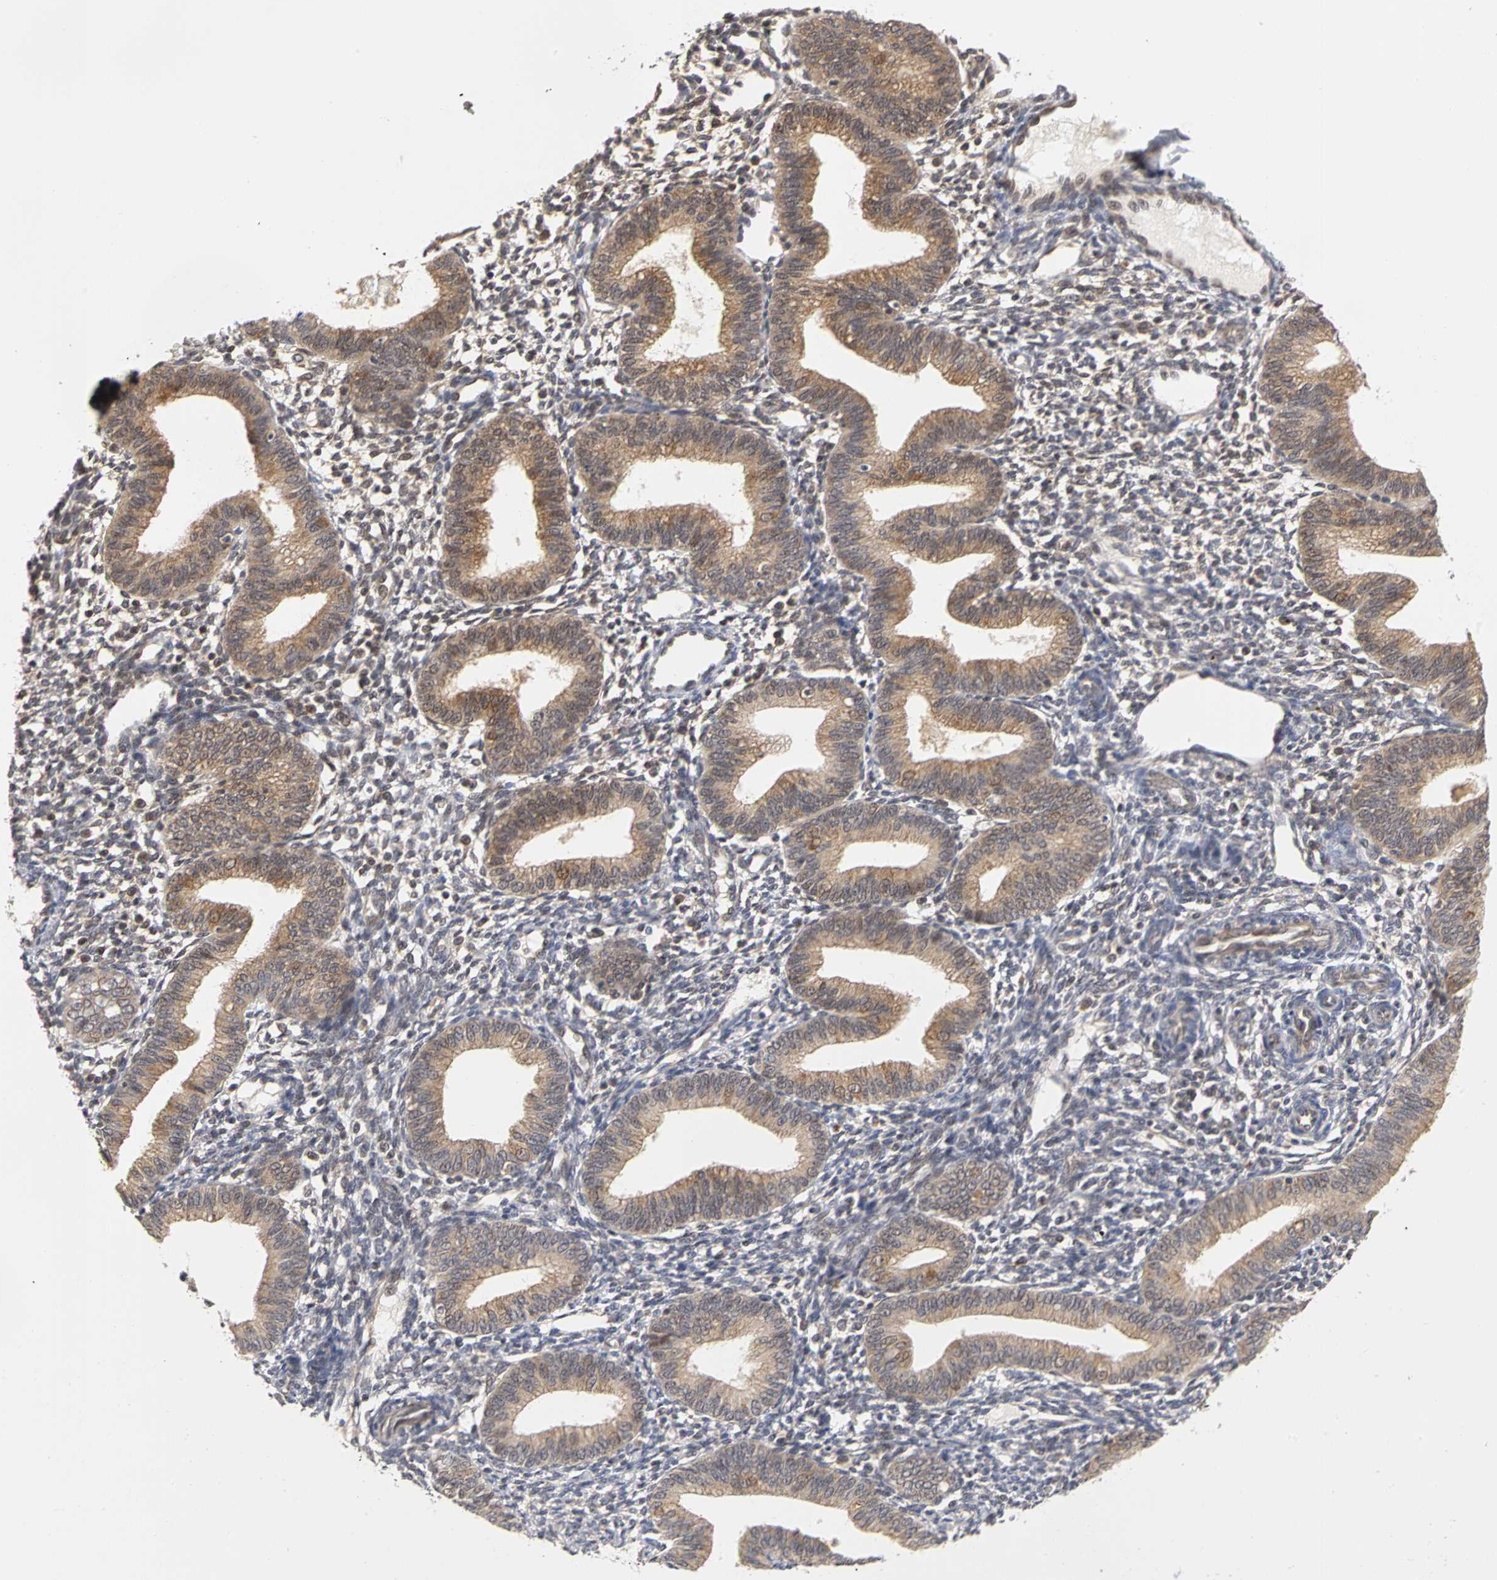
{"staining": {"intensity": "moderate", "quantity": "25%-75%", "location": "cytoplasmic/membranous,nuclear"}, "tissue": "endometrium", "cell_type": "Cells in endometrial stroma", "image_type": "normal", "snomed": [{"axis": "morphology", "description": "Normal tissue, NOS"}, {"axis": "topography", "description": "Endometrium"}], "caption": "A brown stain shows moderate cytoplasmic/membranous,nuclear staining of a protein in cells in endometrial stroma of benign endometrium.", "gene": "UBE2M", "patient": {"sex": "female", "age": 61}}